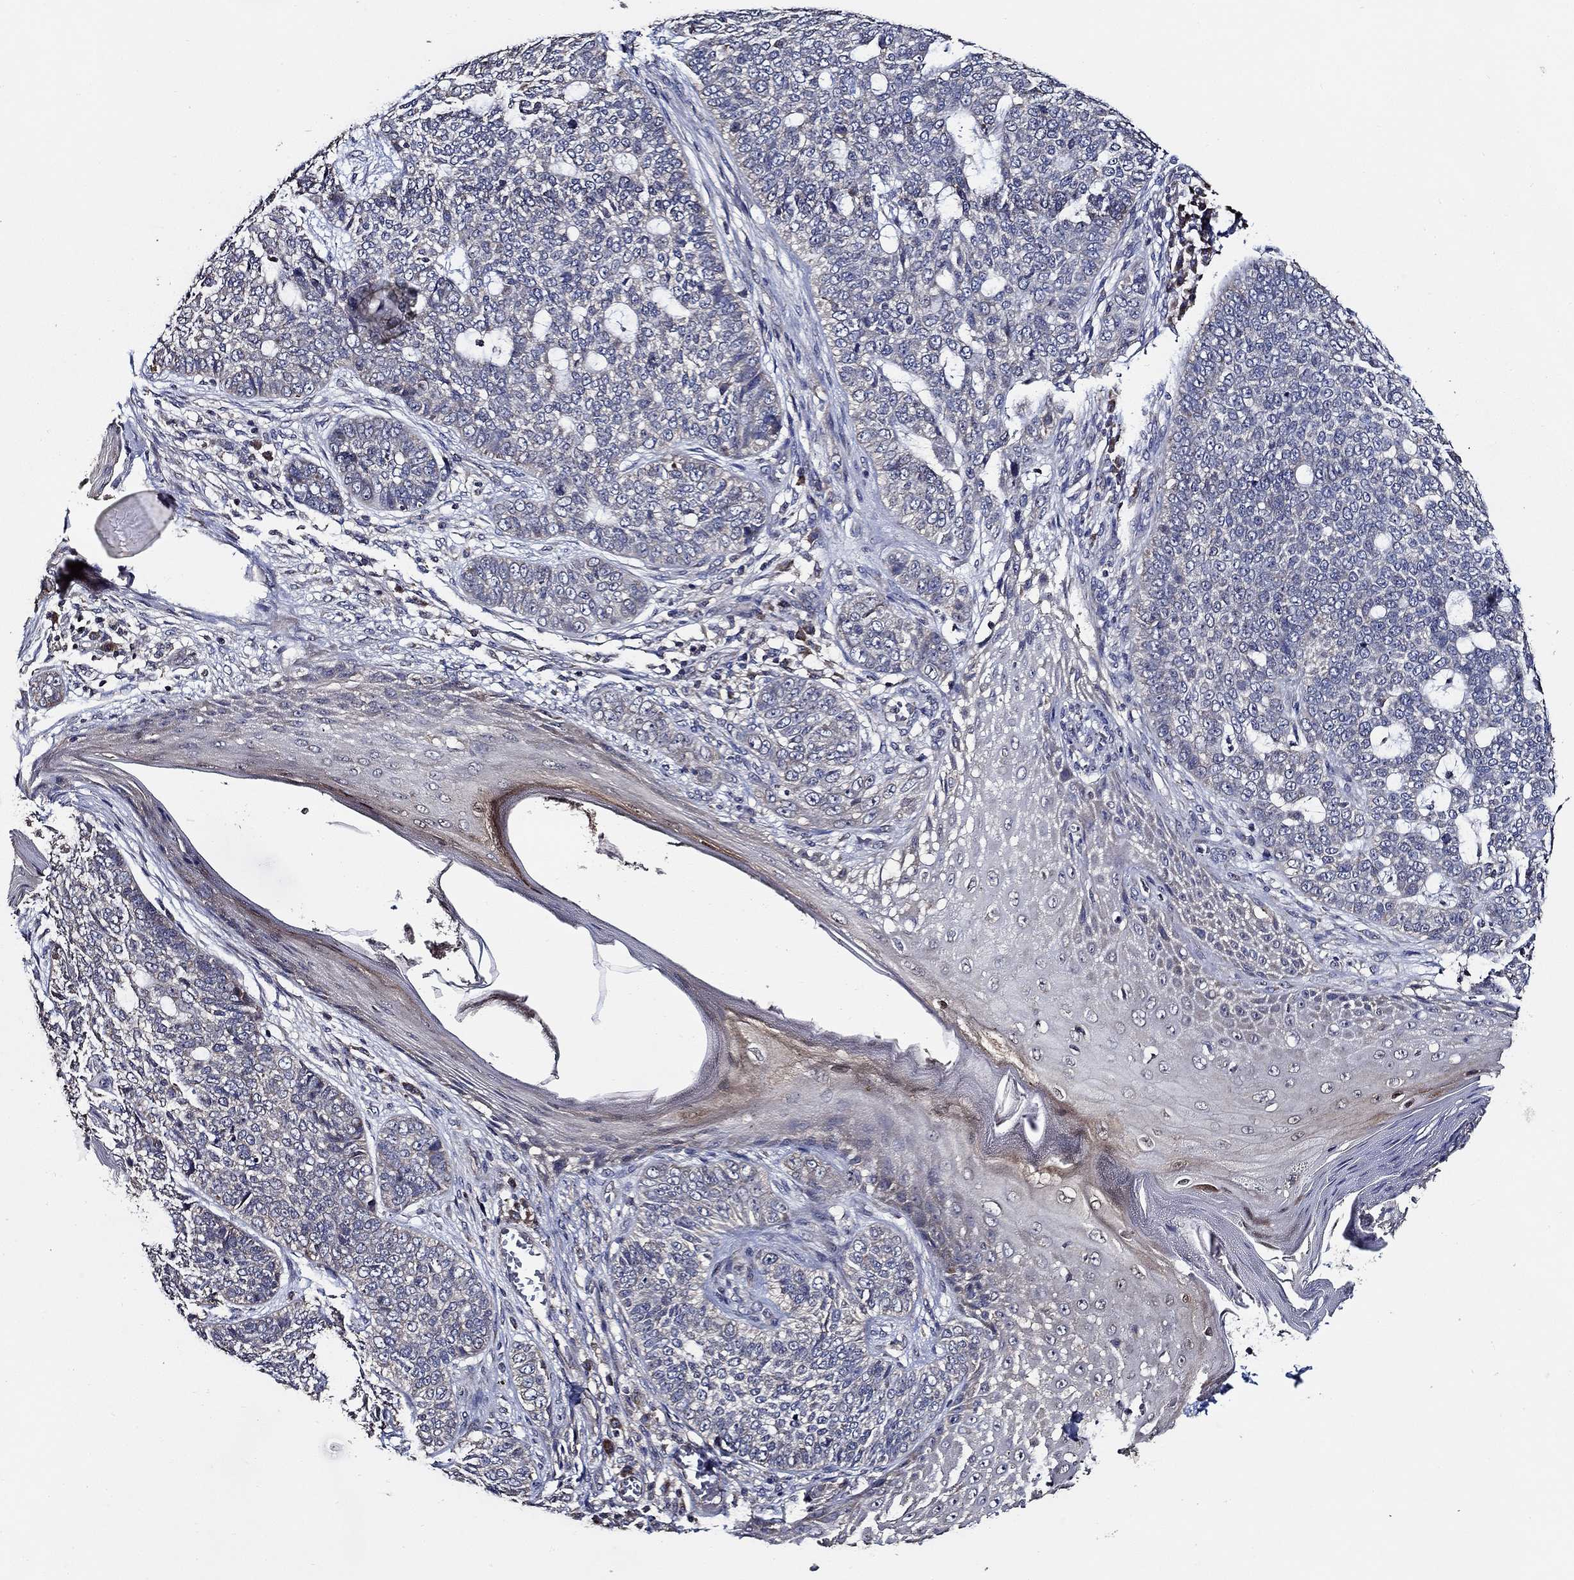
{"staining": {"intensity": "negative", "quantity": "none", "location": "none"}, "tissue": "skin cancer", "cell_type": "Tumor cells", "image_type": "cancer", "snomed": [{"axis": "morphology", "description": "Basal cell carcinoma"}, {"axis": "topography", "description": "Skin"}], "caption": "Protein analysis of skin basal cell carcinoma reveals no significant positivity in tumor cells.", "gene": "WDR53", "patient": {"sex": "female", "age": 69}}